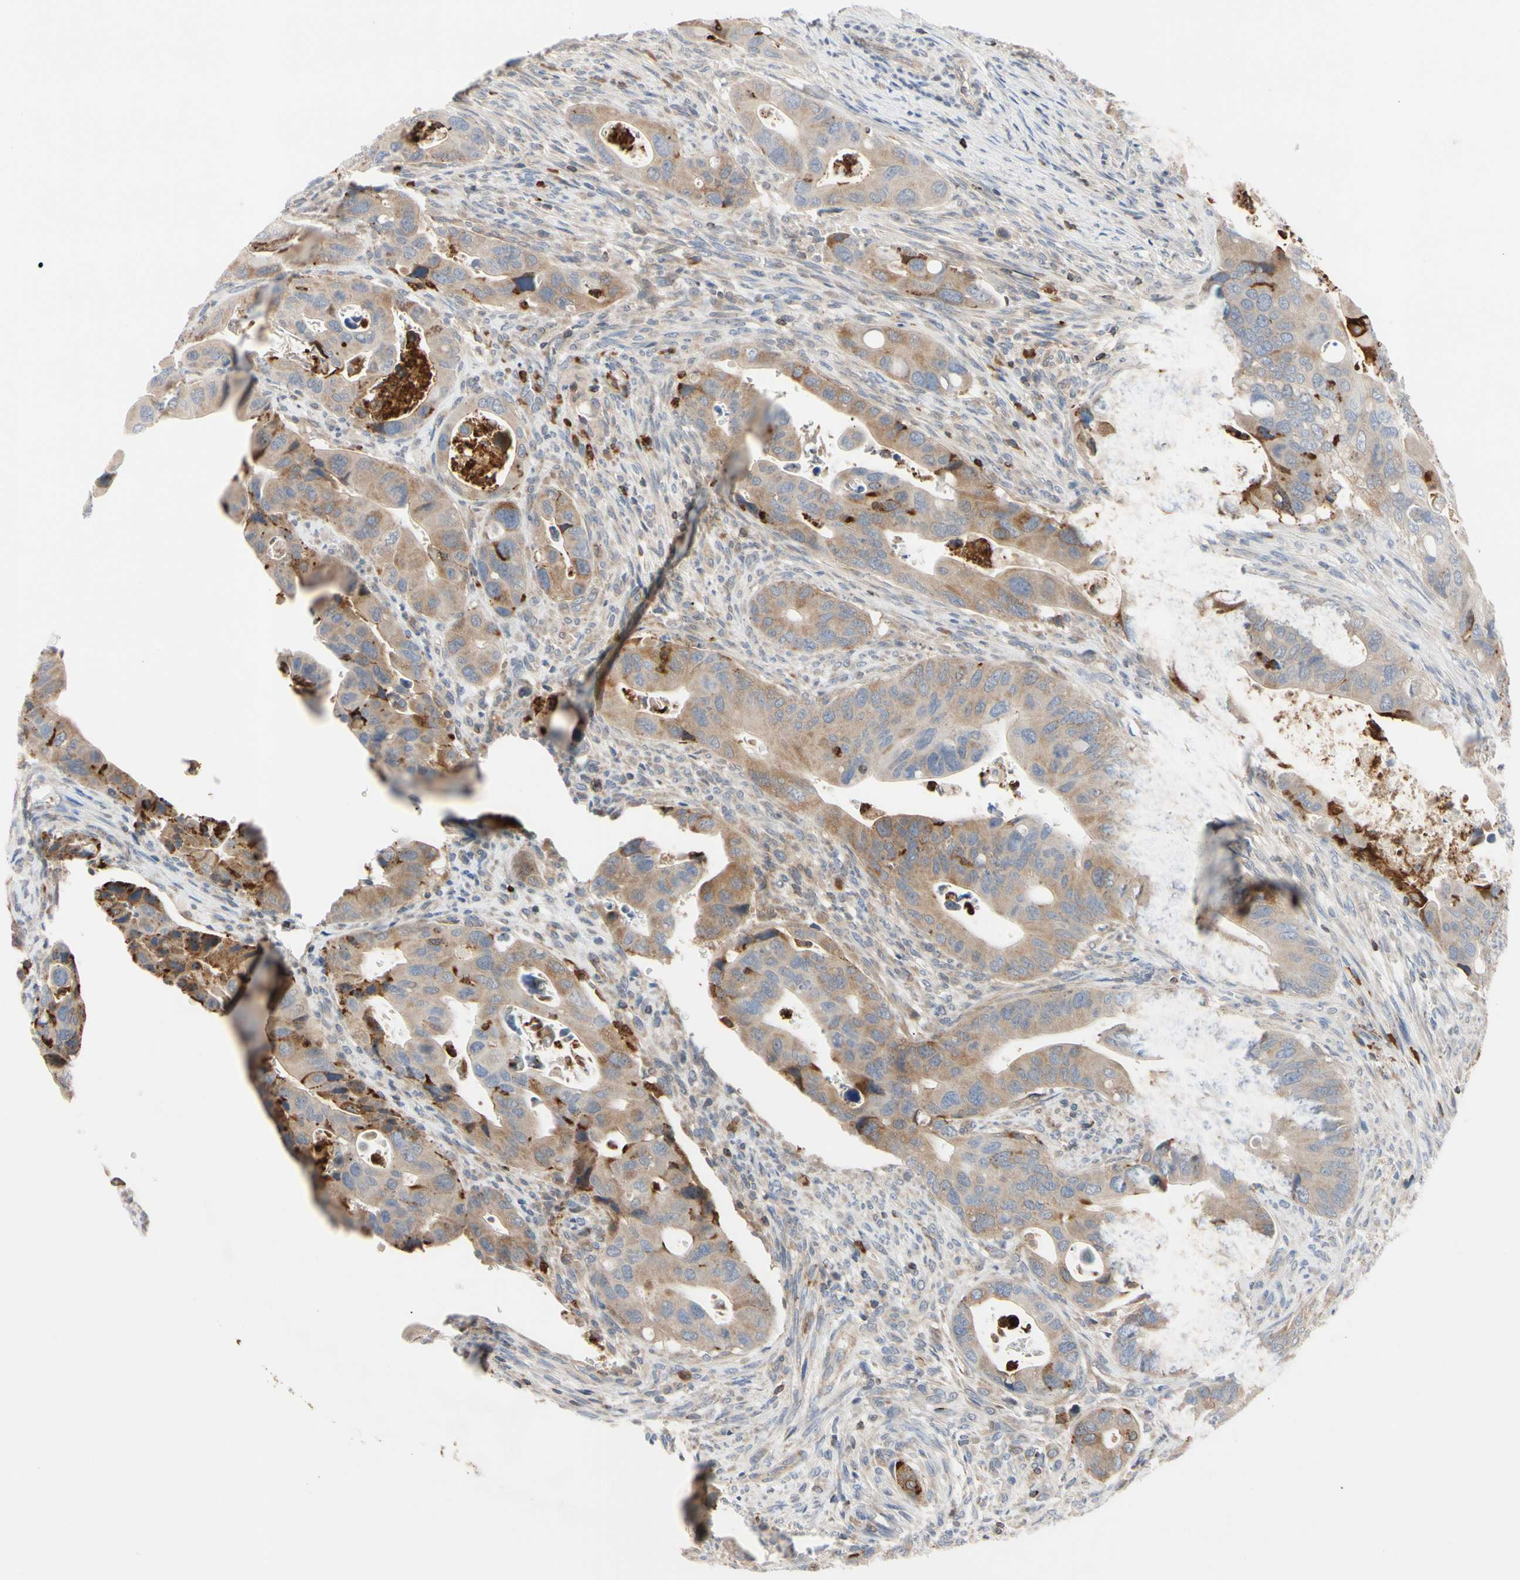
{"staining": {"intensity": "moderate", "quantity": ">75%", "location": "cytoplasmic/membranous"}, "tissue": "colorectal cancer", "cell_type": "Tumor cells", "image_type": "cancer", "snomed": [{"axis": "morphology", "description": "Adenocarcinoma, NOS"}, {"axis": "topography", "description": "Rectum"}], "caption": "The photomicrograph reveals immunohistochemical staining of colorectal cancer. There is moderate cytoplasmic/membranous expression is appreciated in approximately >75% of tumor cells. Nuclei are stained in blue.", "gene": "MCL1", "patient": {"sex": "female", "age": 57}}